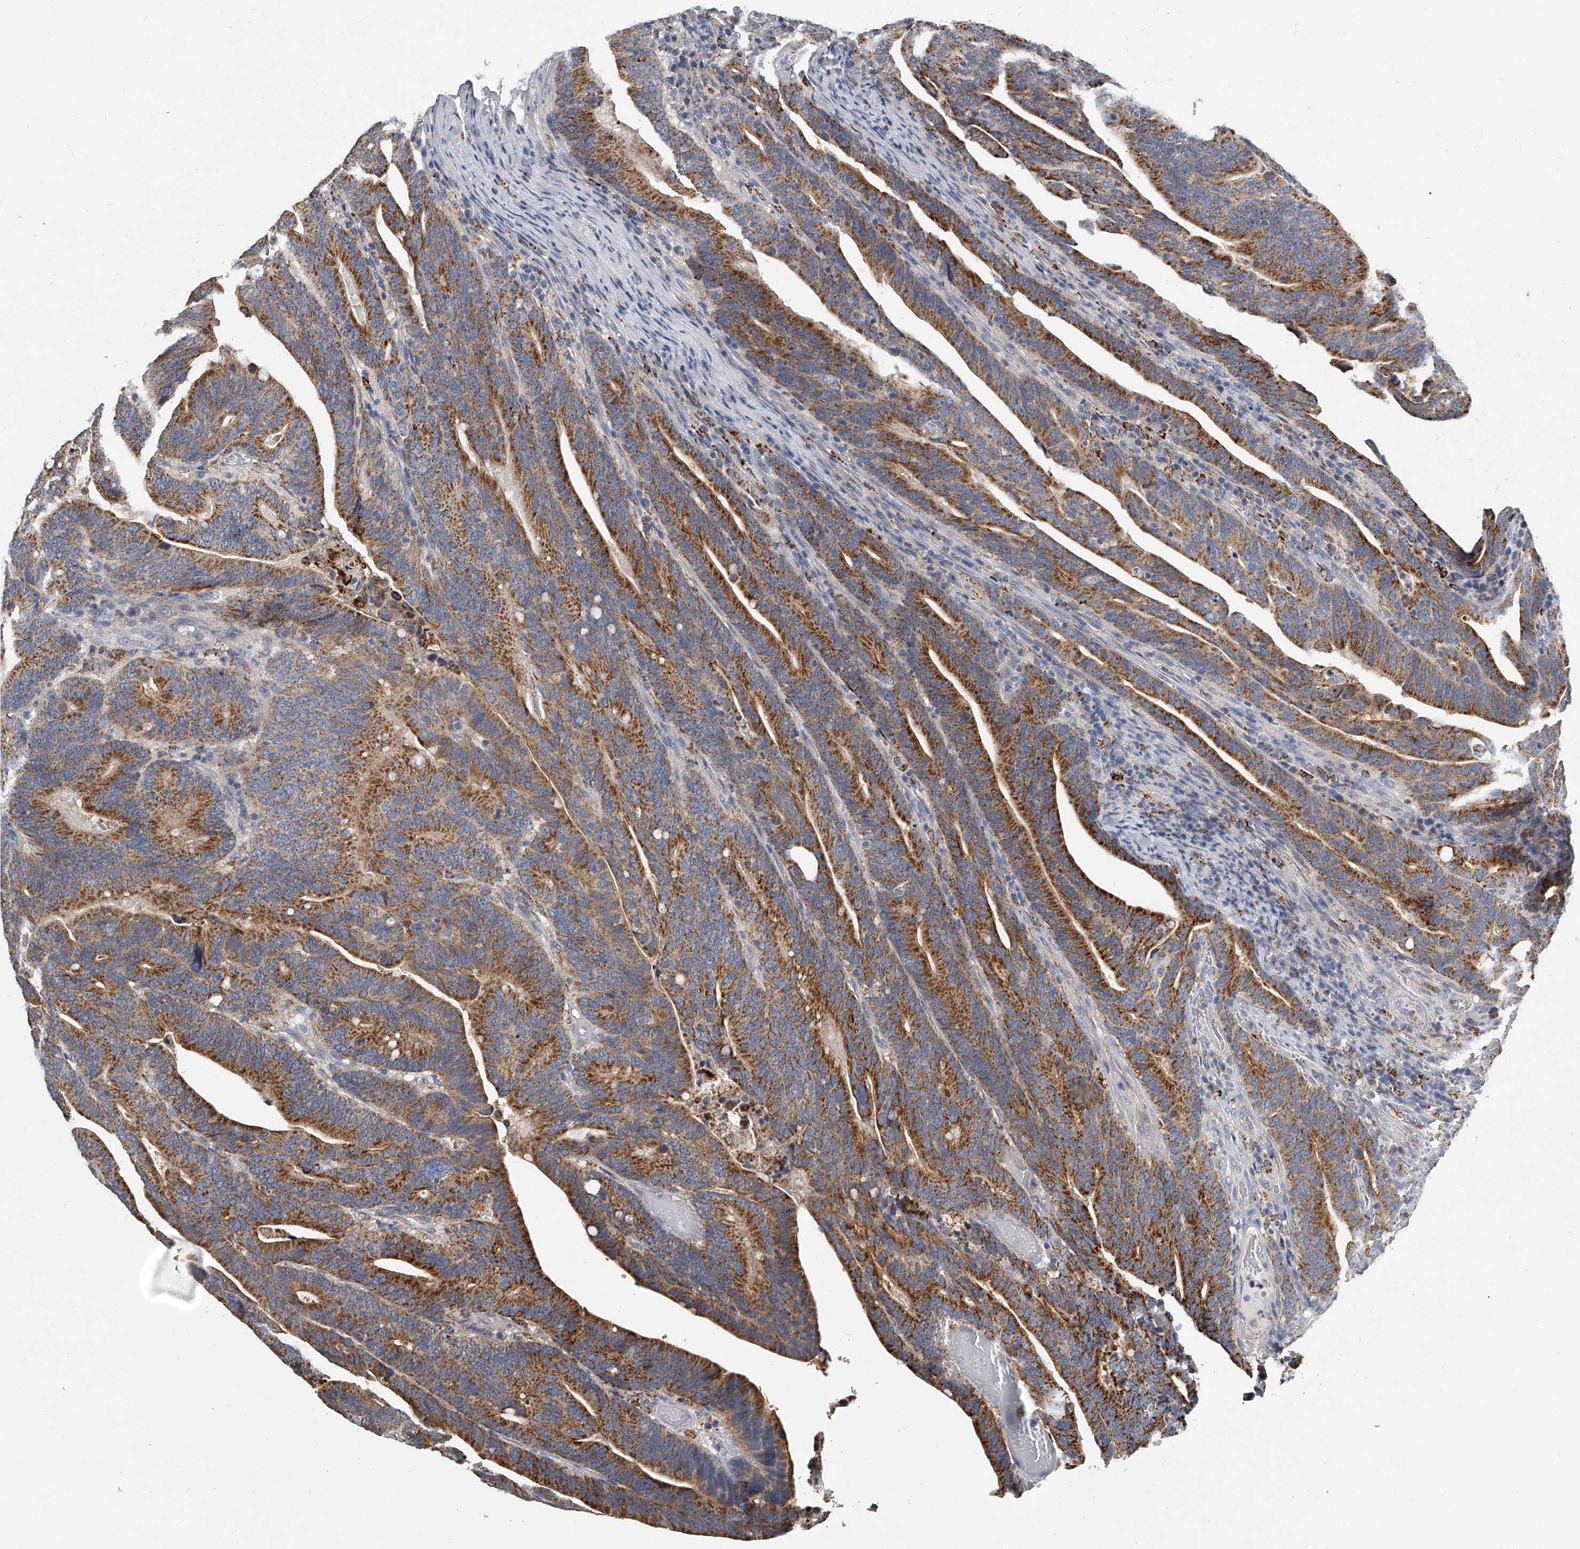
{"staining": {"intensity": "strong", "quantity": ">75%", "location": "cytoplasmic/membranous"}, "tissue": "colorectal cancer", "cell_type": "Tumor cells", "image_type": "cancer", "snomed": [{"axis": "morphology", "description": "Adenocarcinoma, NOS"}, {"axis": "topography", "description": "Colon"}], "caption": "DAB (3,3'-diaminobenzidine) immunohistochemical staining of human colorectal cancer (adenocarcinoma) displays strong cytoplasmic/membranous protein staining in approximately >75% of tumor cells. (DAB (3,3'-diaminobenzidine) IHC with brightfield microscopy, high magnification).", "gene": "KLHL7", "patient": {"sex": "female", "age": 66}}